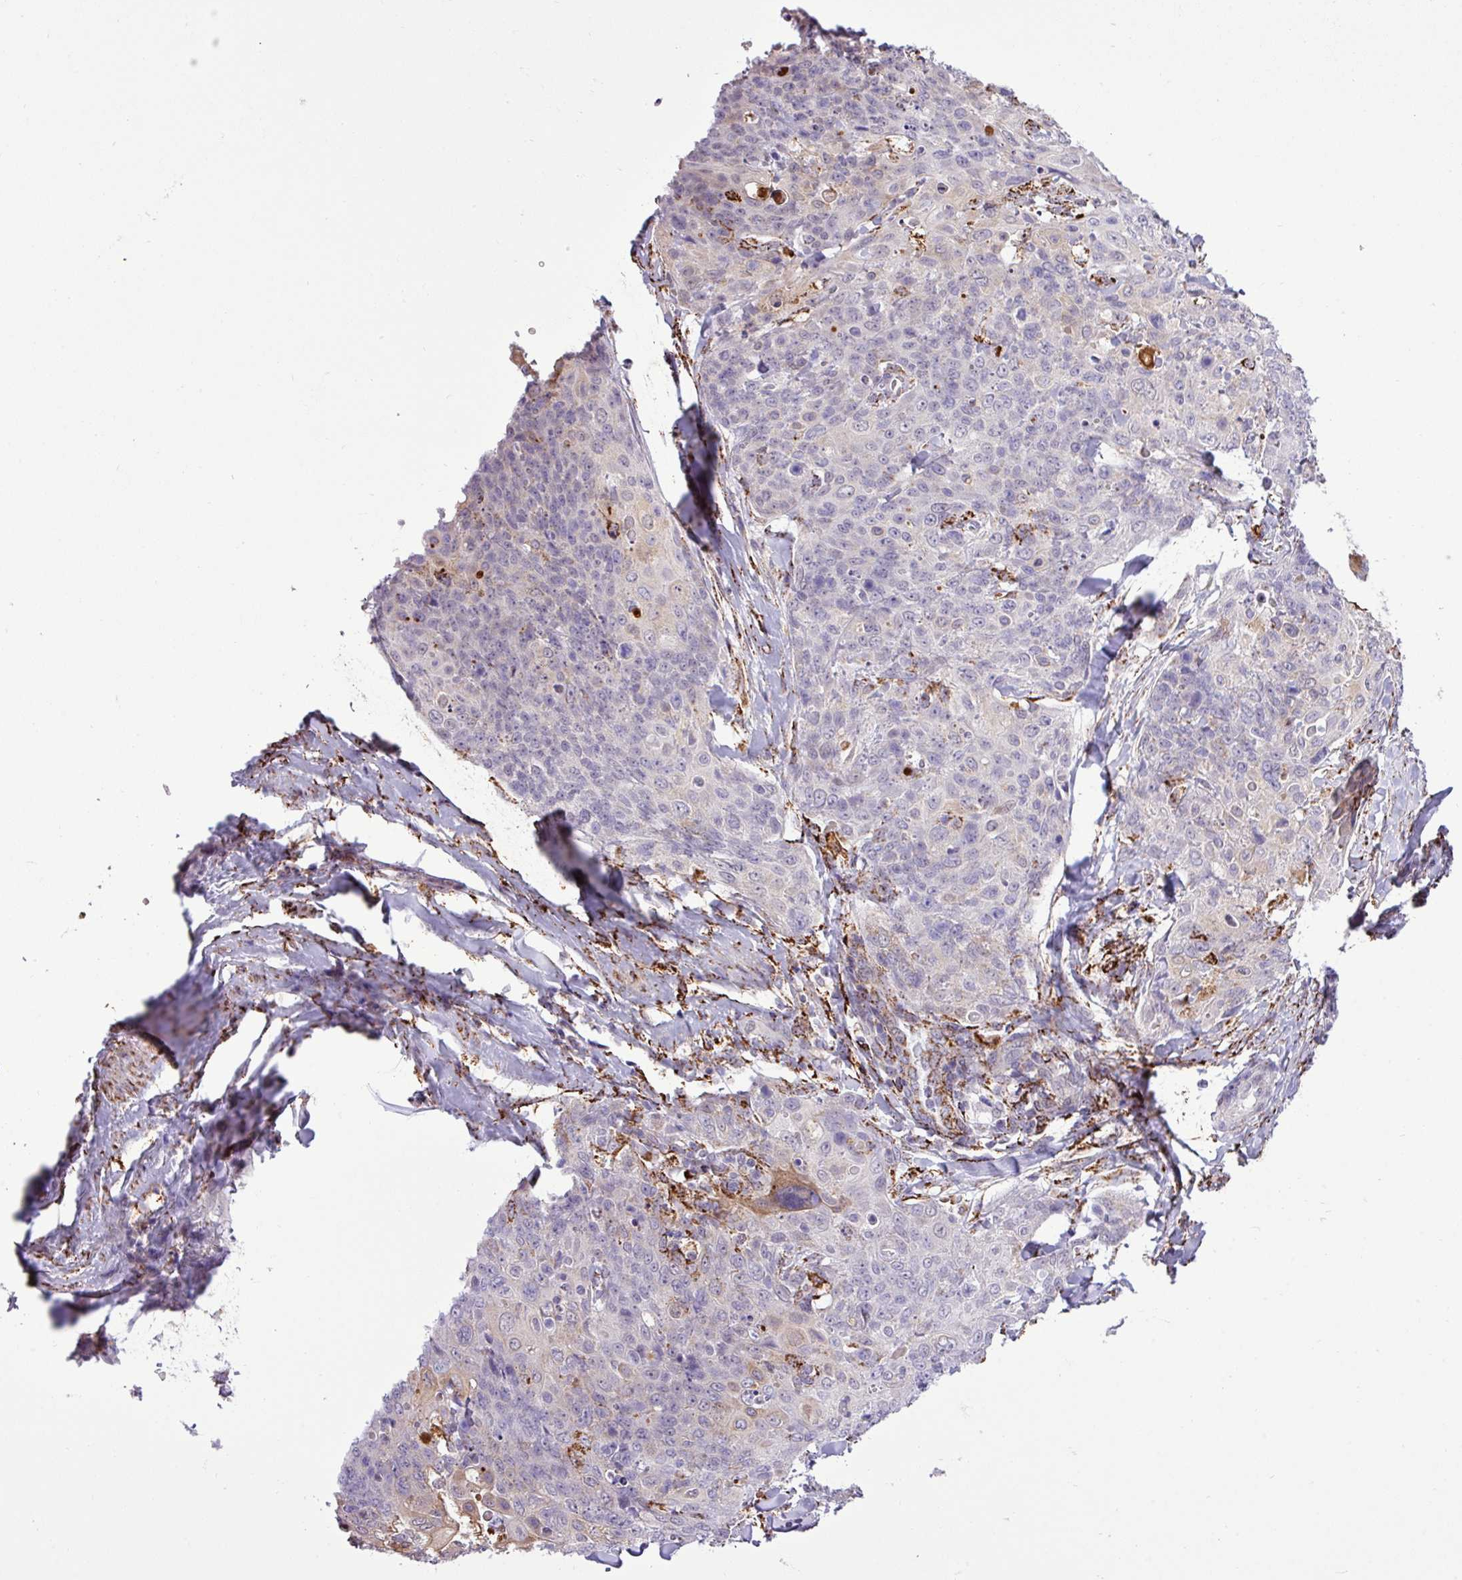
{"staining": {"intensity": "negative", "quantity": "none", "location": "none"}, "tissue": "skin cancer", "cell_type": "Tumor cells", "image_type": "cancer", "snomed": [{"axis": "morphology", "description": "Squamous cell carcinoma, NOS"}, {"axis": "topography", "description": "Skin"}, {"axis": "topography", "description": "Vulva"}], "caption": "Human squamous cell carcinoma (skin) stained for a protein using immunohistochemistry (IHC) exhibits no expression in tumor cells.", "gene": "SGPP1", "patient": {"sex": "female", "age": 85}}